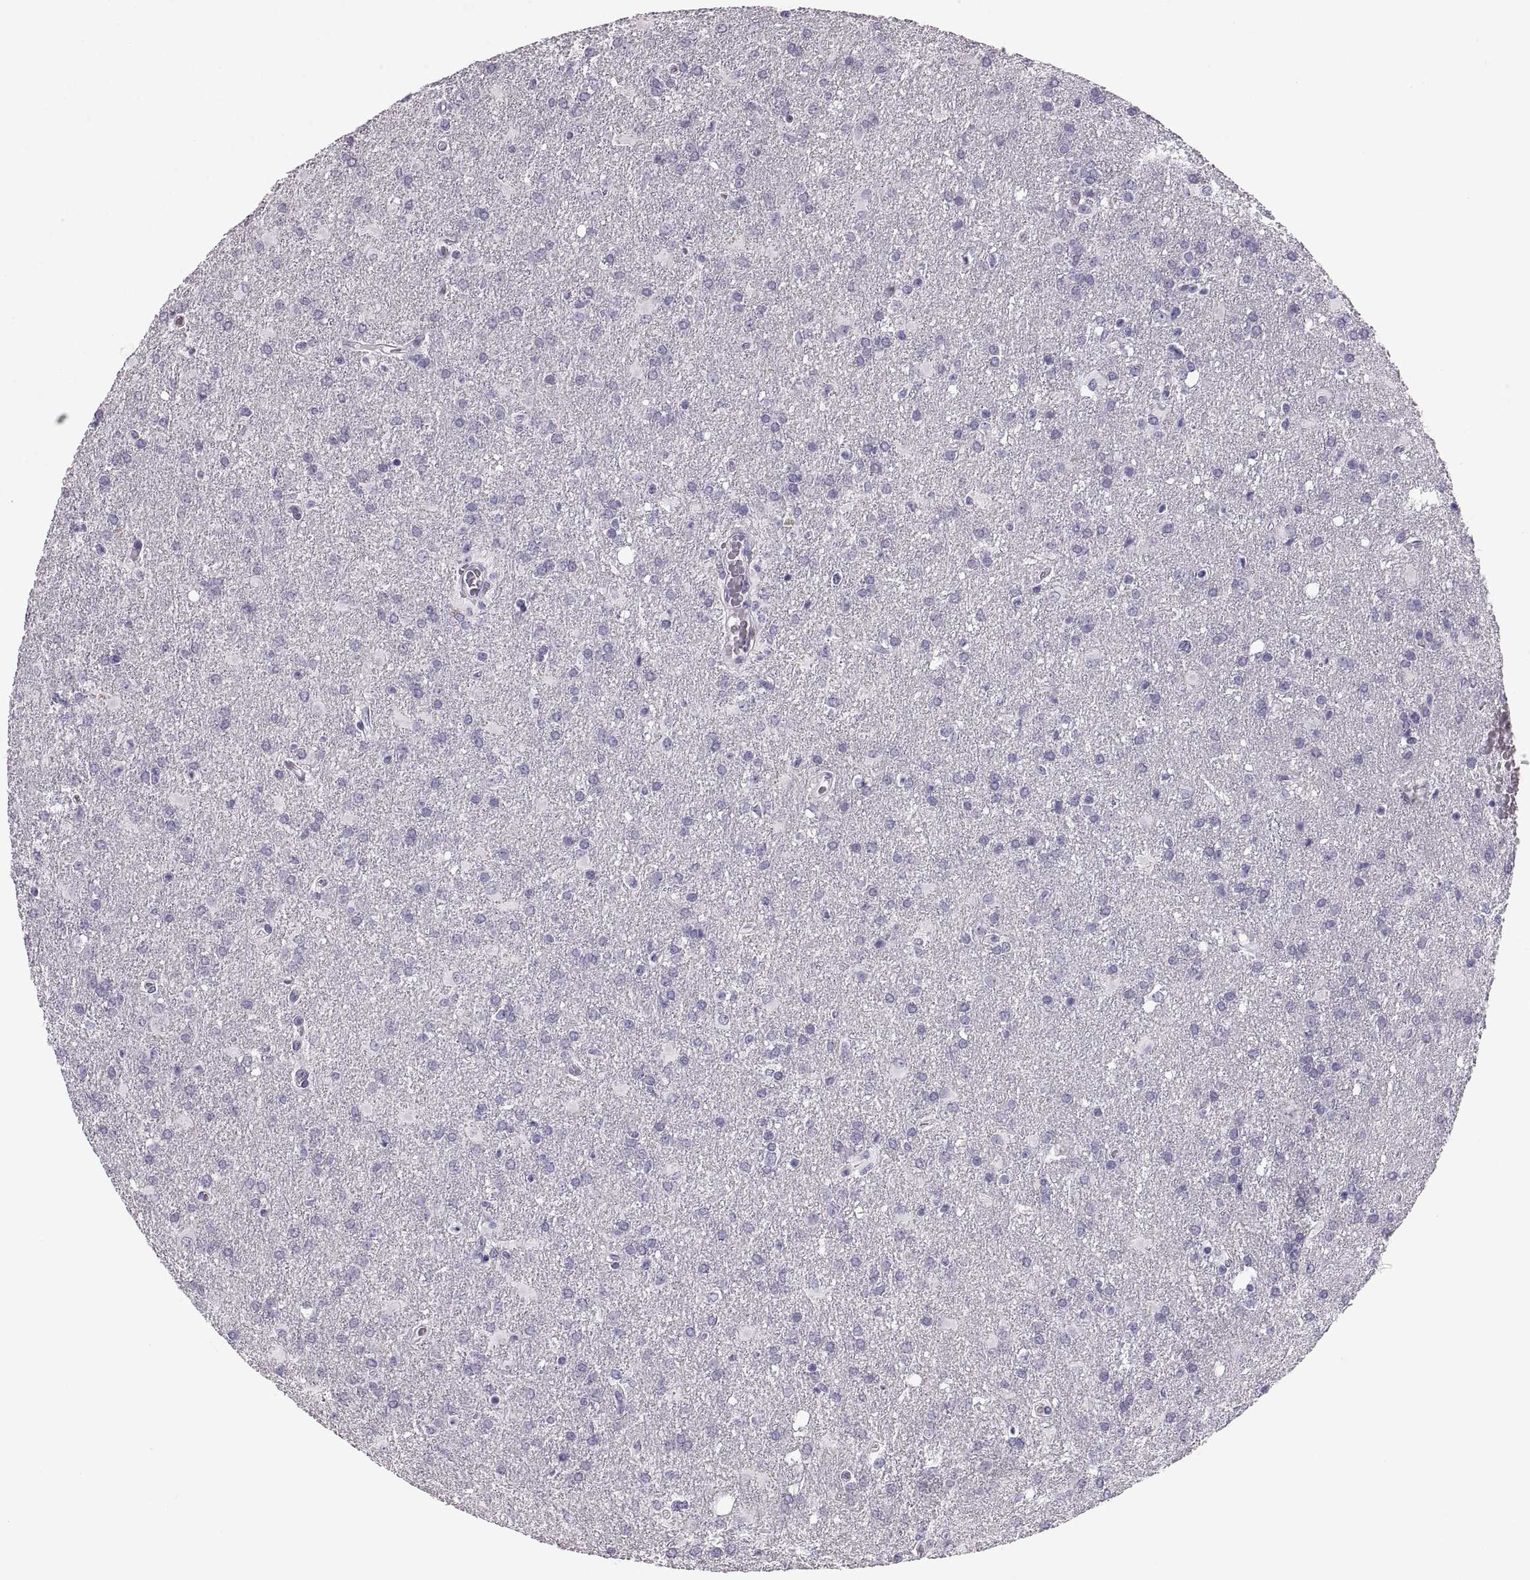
{"staining": {"intensity": "negative", "quantity": "none", "location": "none"}, "tissue": "glioma", "cell_type": "Tumor cells", "image_type": "cancer", "snomed": [{"axis": "morphology", "description": "Glioma, malignant, High grade"}, {"axis": "topography", "description": "Brain"}], "caption": "Tumor cells show no significant expression in glioma.", "gene": "MILR1", "patient": {"sex": "male", "age": 68}}